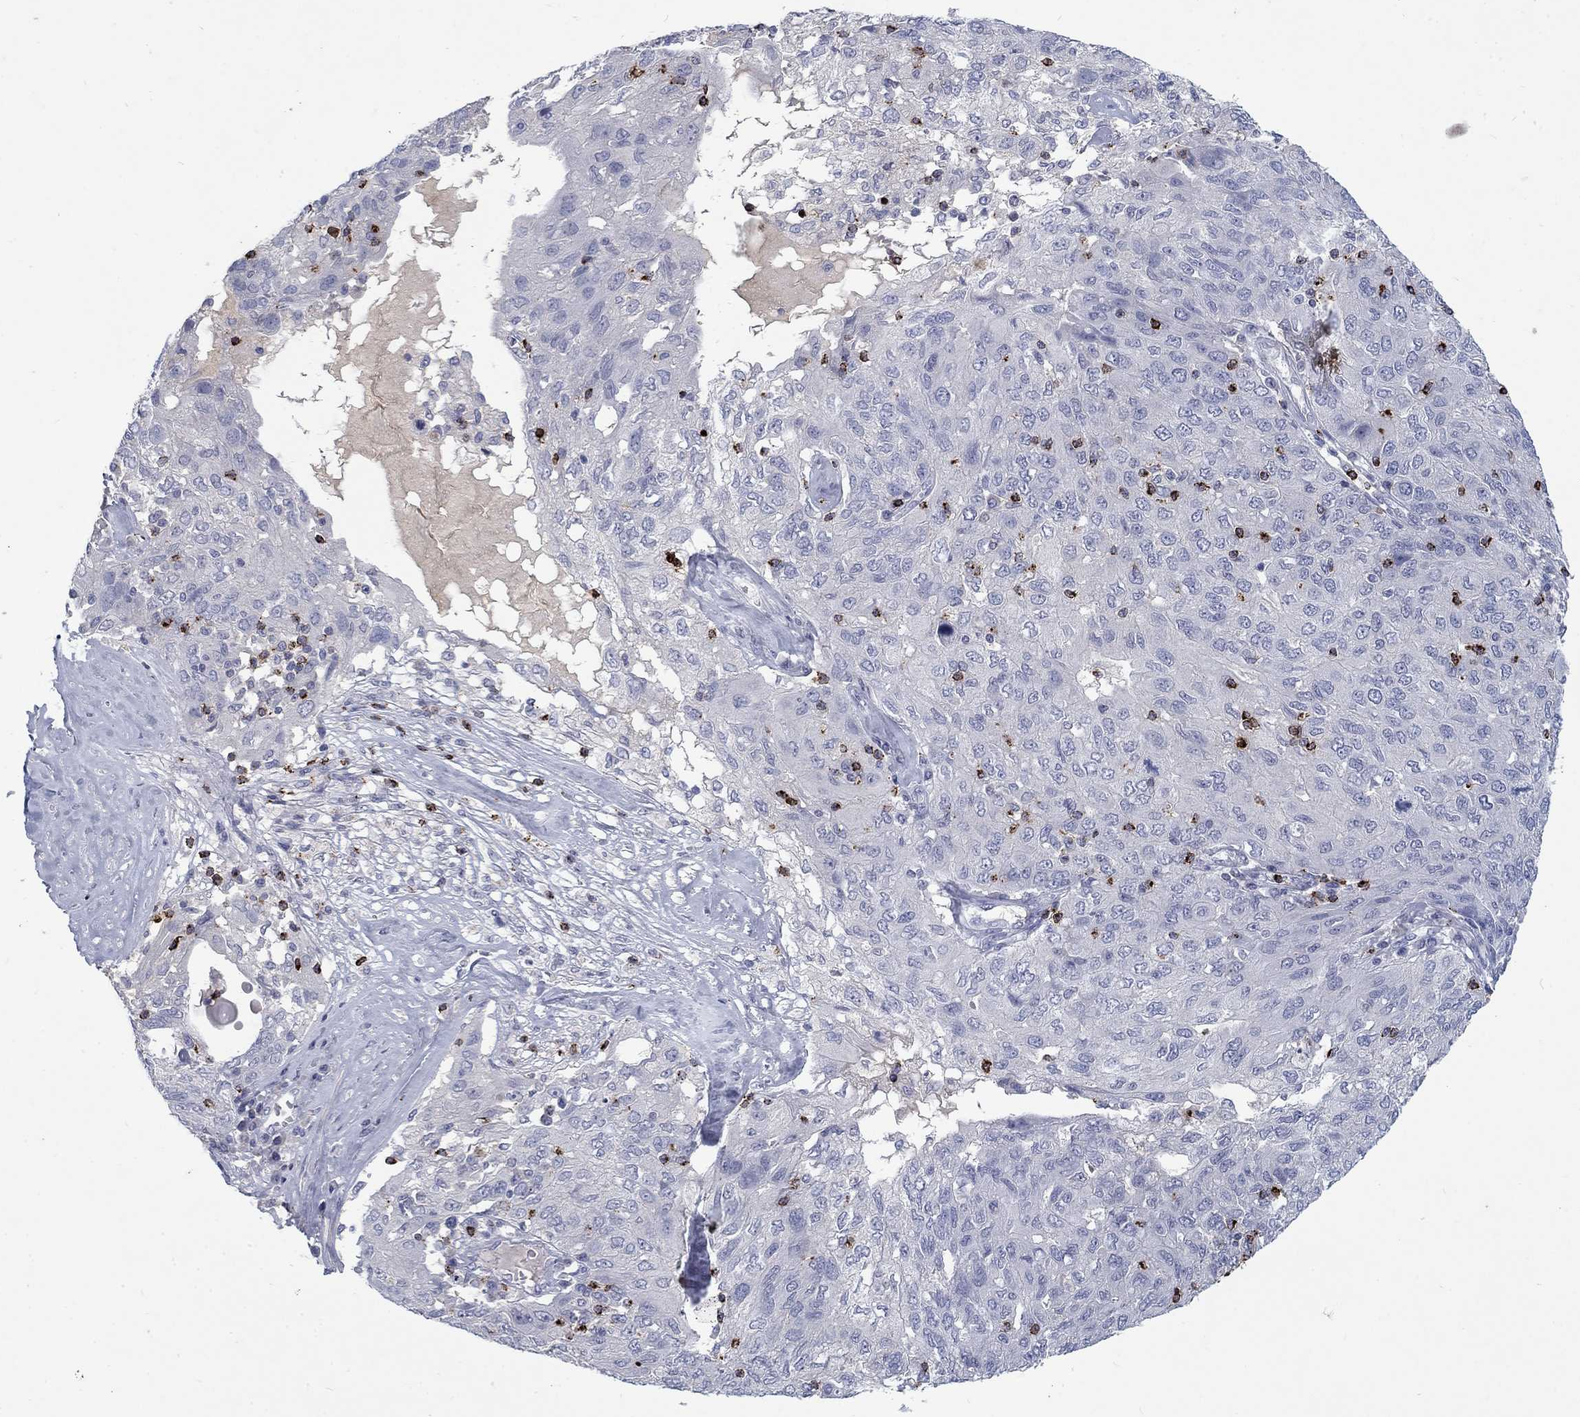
{"staining": {"intensity": "negative", "quantity": "none", "location": "none"}, "tissue": "ovarian cancer", "cell_type": "Tumor cells", "image_type": "cancer", "snomed": [{"axis": "morphology", "description": "Carcinoma, endometroid"}, {"axis": "topography", "description": "Ovary"}], "caption": "This is a image of immunohistochemistry (IHC) staining of endometroid carcinoma (ovarian), which shows no positivity in tumor cells.", "gene": "GZMA", "patient": {"sex": "female", "age": 50}}